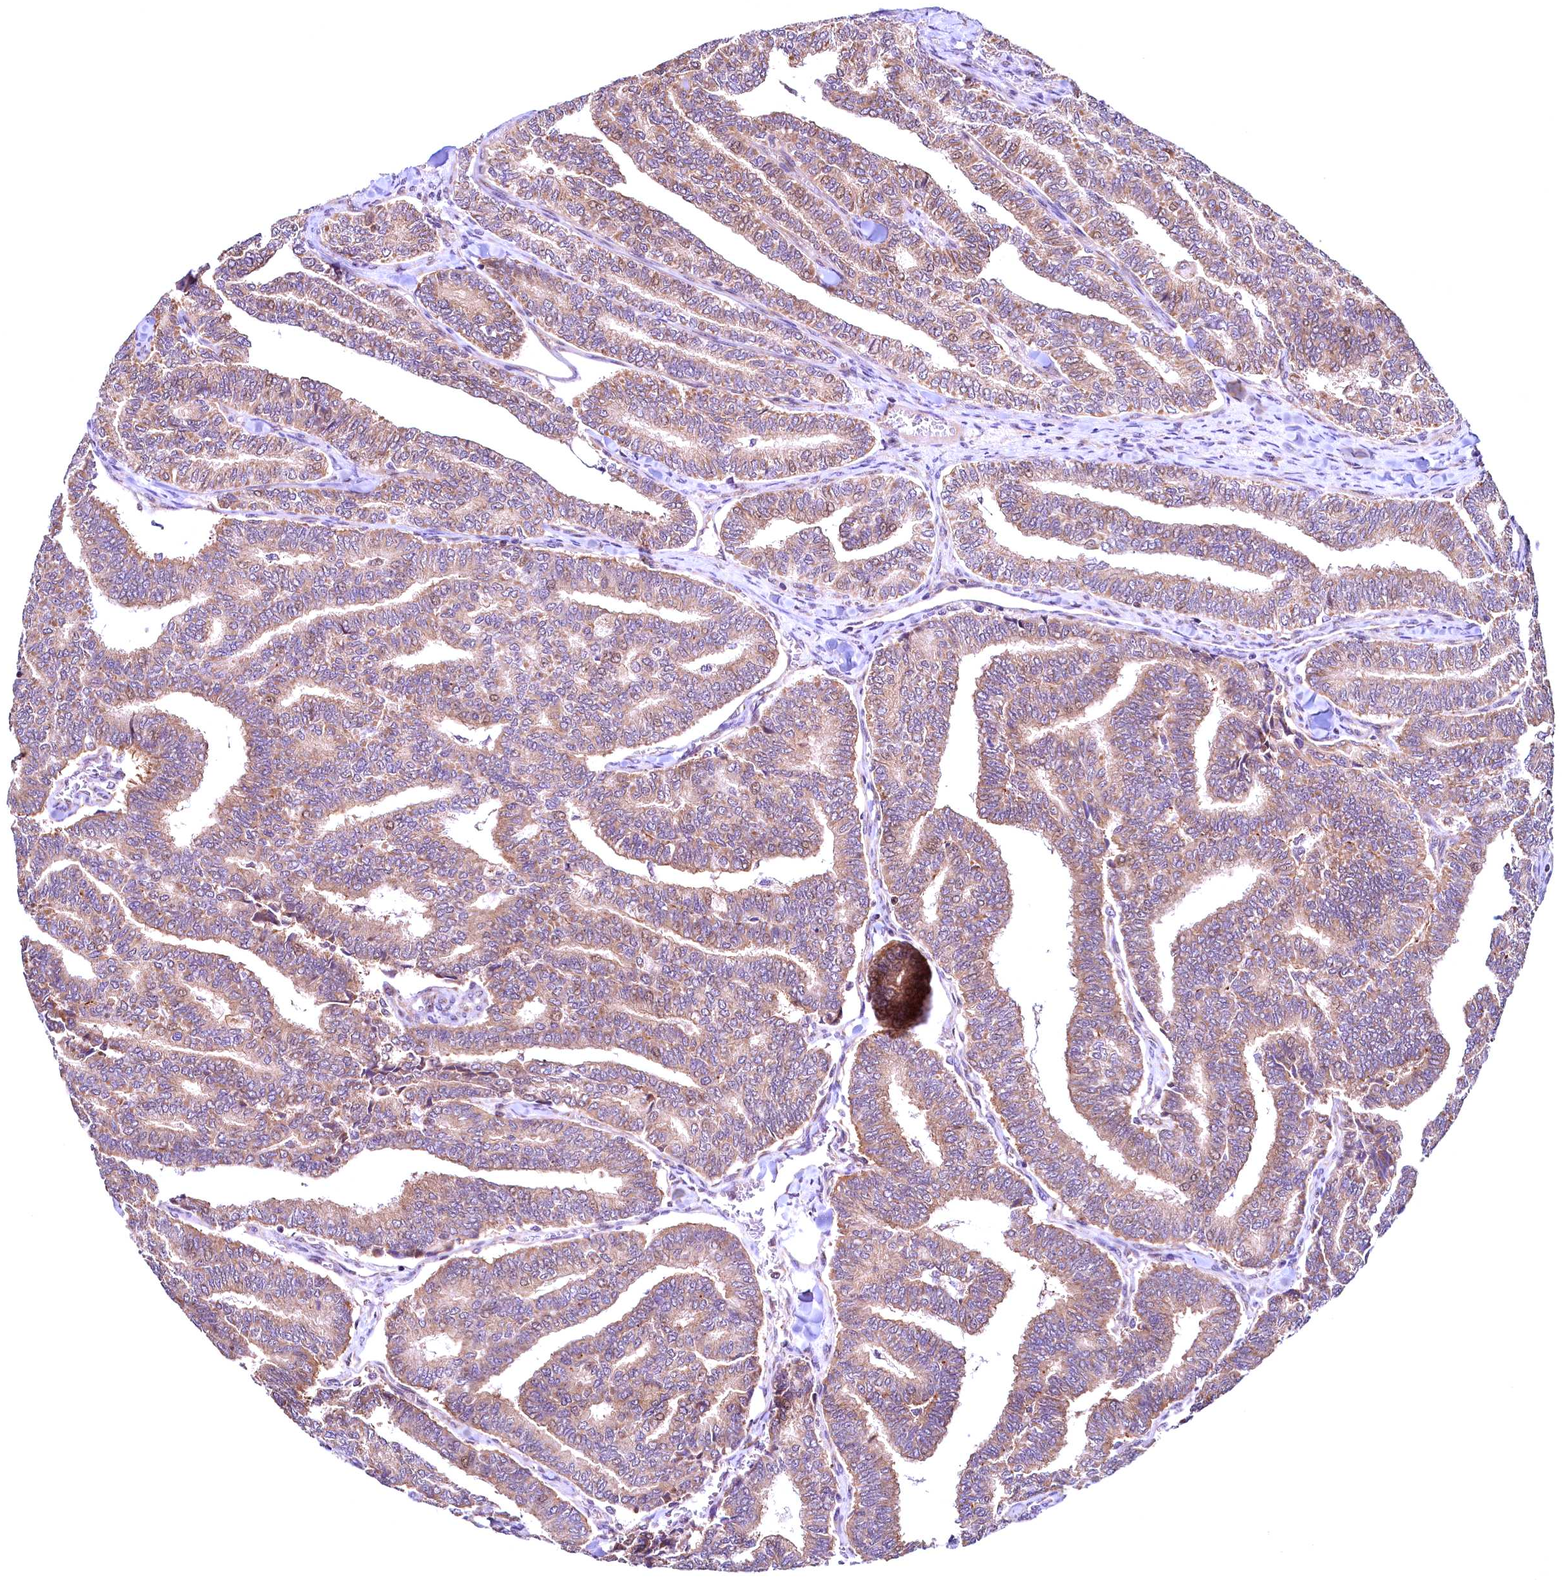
{"staining": {"intensity": "moderate", "quantity": ">75%", "location": "cytoplasmic/membranous"}, "tissue": "thyroid cancer", "cell_type": "Tumor cells", "image_type": "cancer", "snomed": [{"axis": "morphology", "description": "Papillary adenocarcinoma, NOS"}, {"axis": "topography", "description": "Thyroid gland"}], "caption": "Brown immunohistochemical staining in thyroid cancer (papillary adenocarcinoma) shows moderate cytoplasmic/membranous expression in approximately >75% of tumor cells.", "gene": "RBFA", "patient": {"sex": "female", "age": 35}}